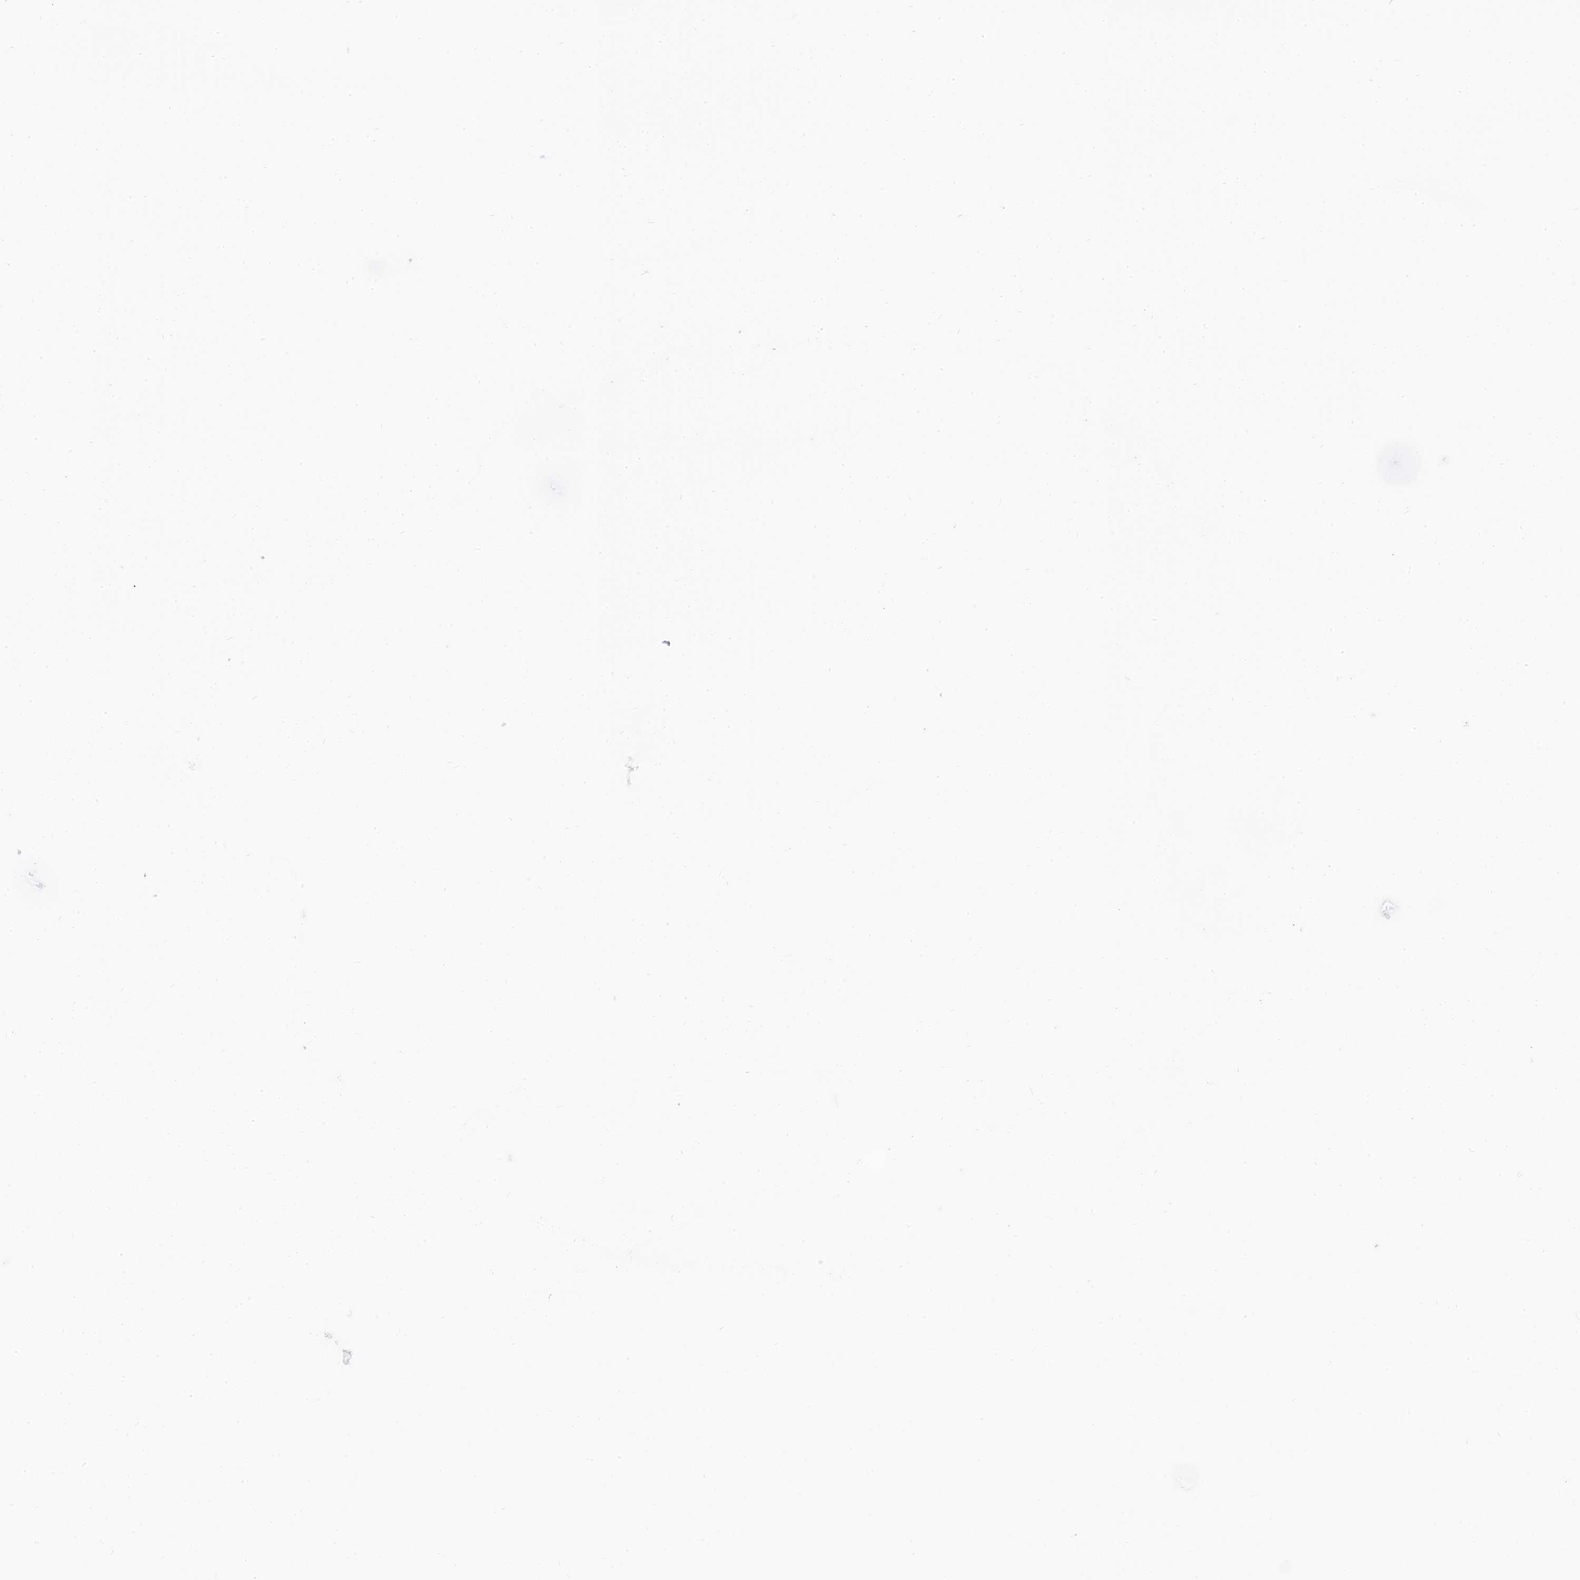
{"staining": {"intensity": "moderate", "quantity": ">75%", "location": "cytoplasmic/membranous,nuclear"}, "tissue": "thyroid cancer", "cell_type": "Tumor cells", "image_type": "cancer", "snomed": [{"axis": "morphology", "description": "Normal tissue, NOS"}, {"axis": "morphology", "description": "Papillary adenocarcinoma, NOS"}, {"axis": "topography", "description": "Thyroid gland"}], "caption": "Papillary adenocarcinoma (thyroid) tissue shows moderate cytoplasmic/membranous and nuclear staining in about >75% of tumor cells, visualized by immunohistochemistry.", "gene": "SKIC8", "patient": {"sex": "female", "age": 59}}